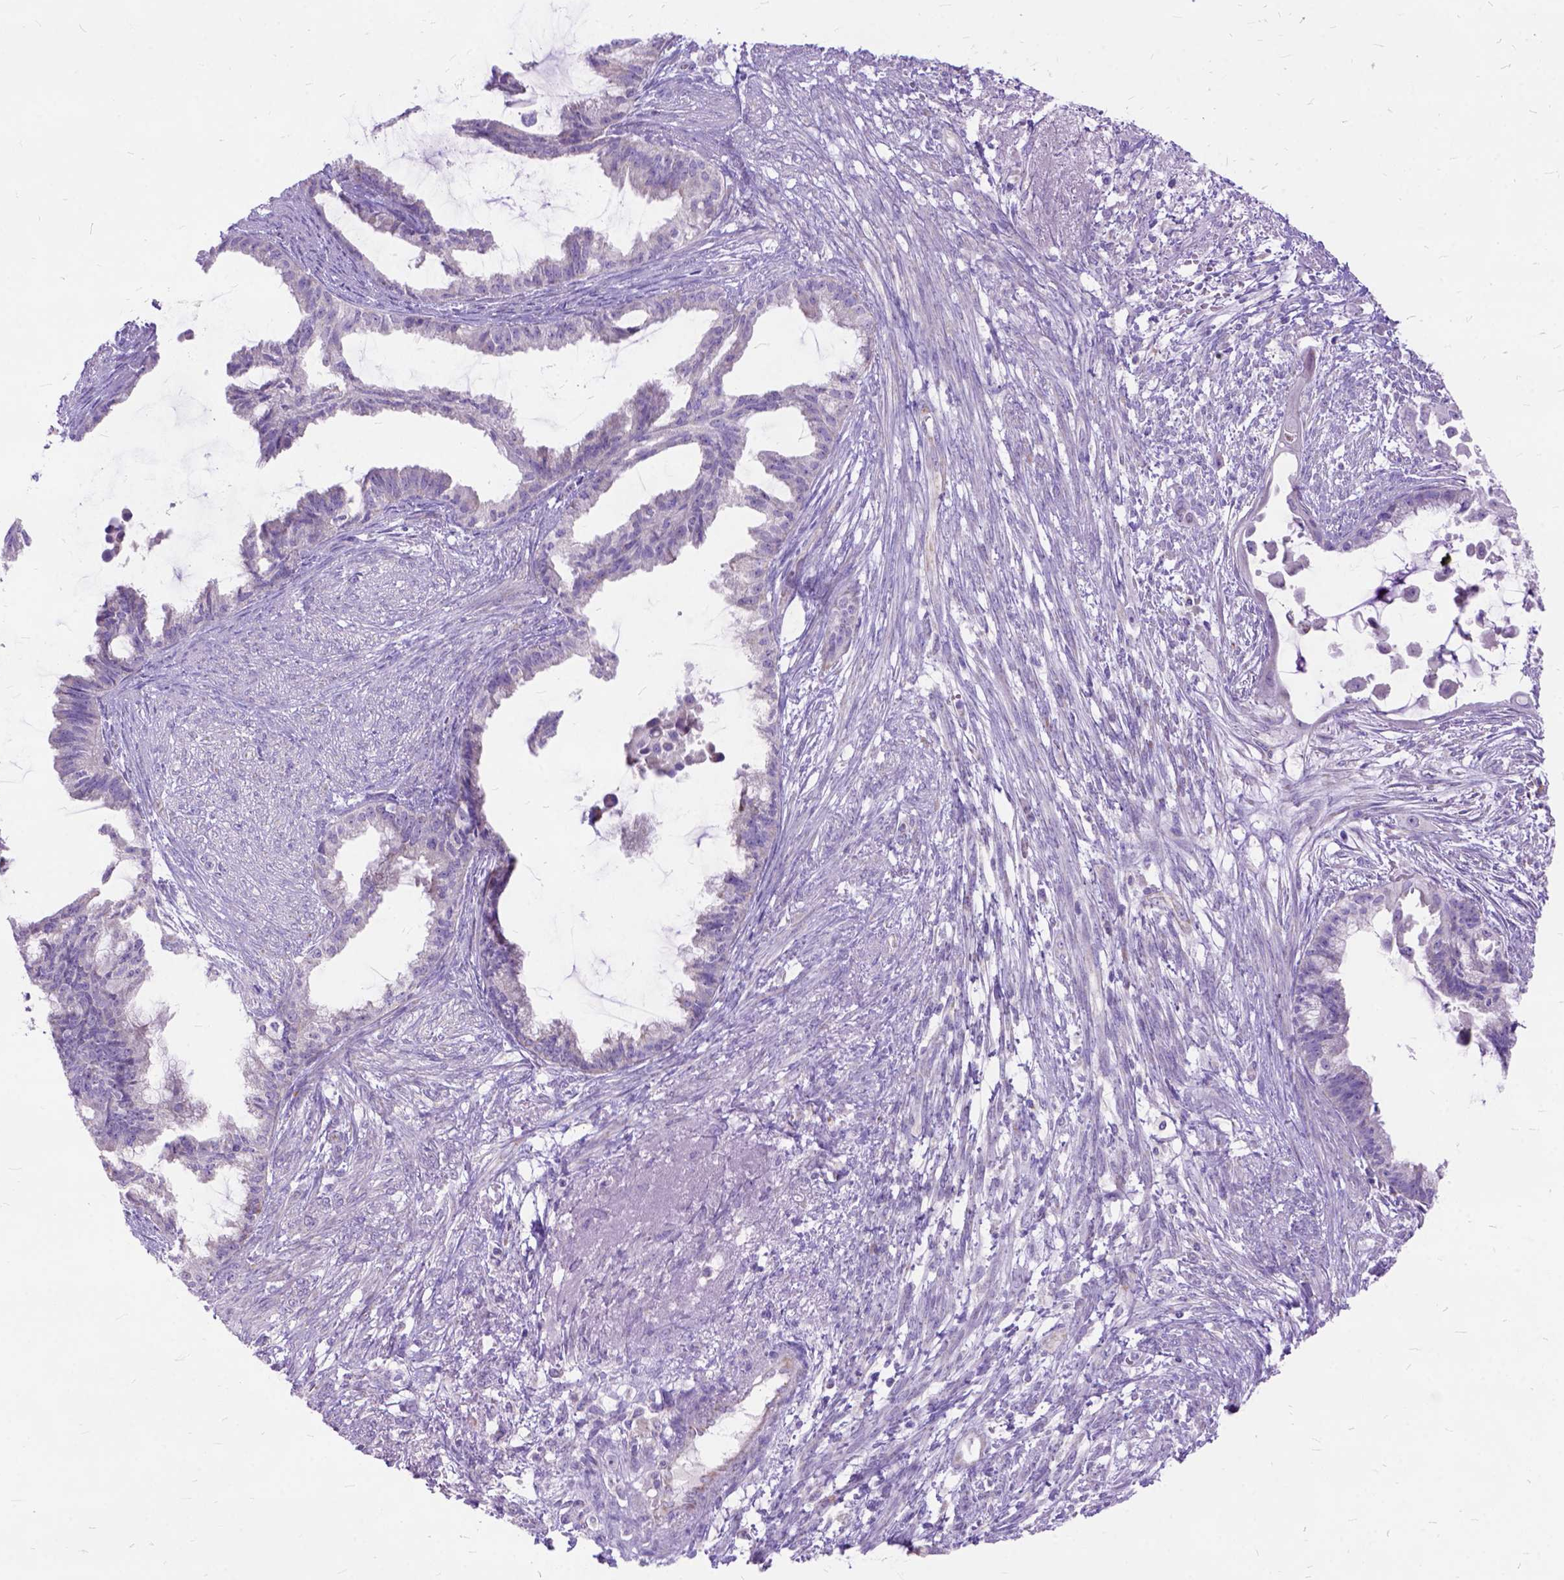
{"staining": {"intensity": "negative", "quantity": "none", "location": "none"}, "tissue": "endometrial cancer", "cell_type": "Tumor cells", "image_type": "cancer", "snomed": [{"axis": "morphology", "description": "Adenocarcinoma, NOS"}, {"axis": "topography", "description": "Endometrium"}], "caption": "IHC image of endometrial adenocarcinoma stained for a protein (brown), which demonstrates no staining in tumor cells.", "gene": "CTAG2", "patient": {"sex": "female", "age": 86}}